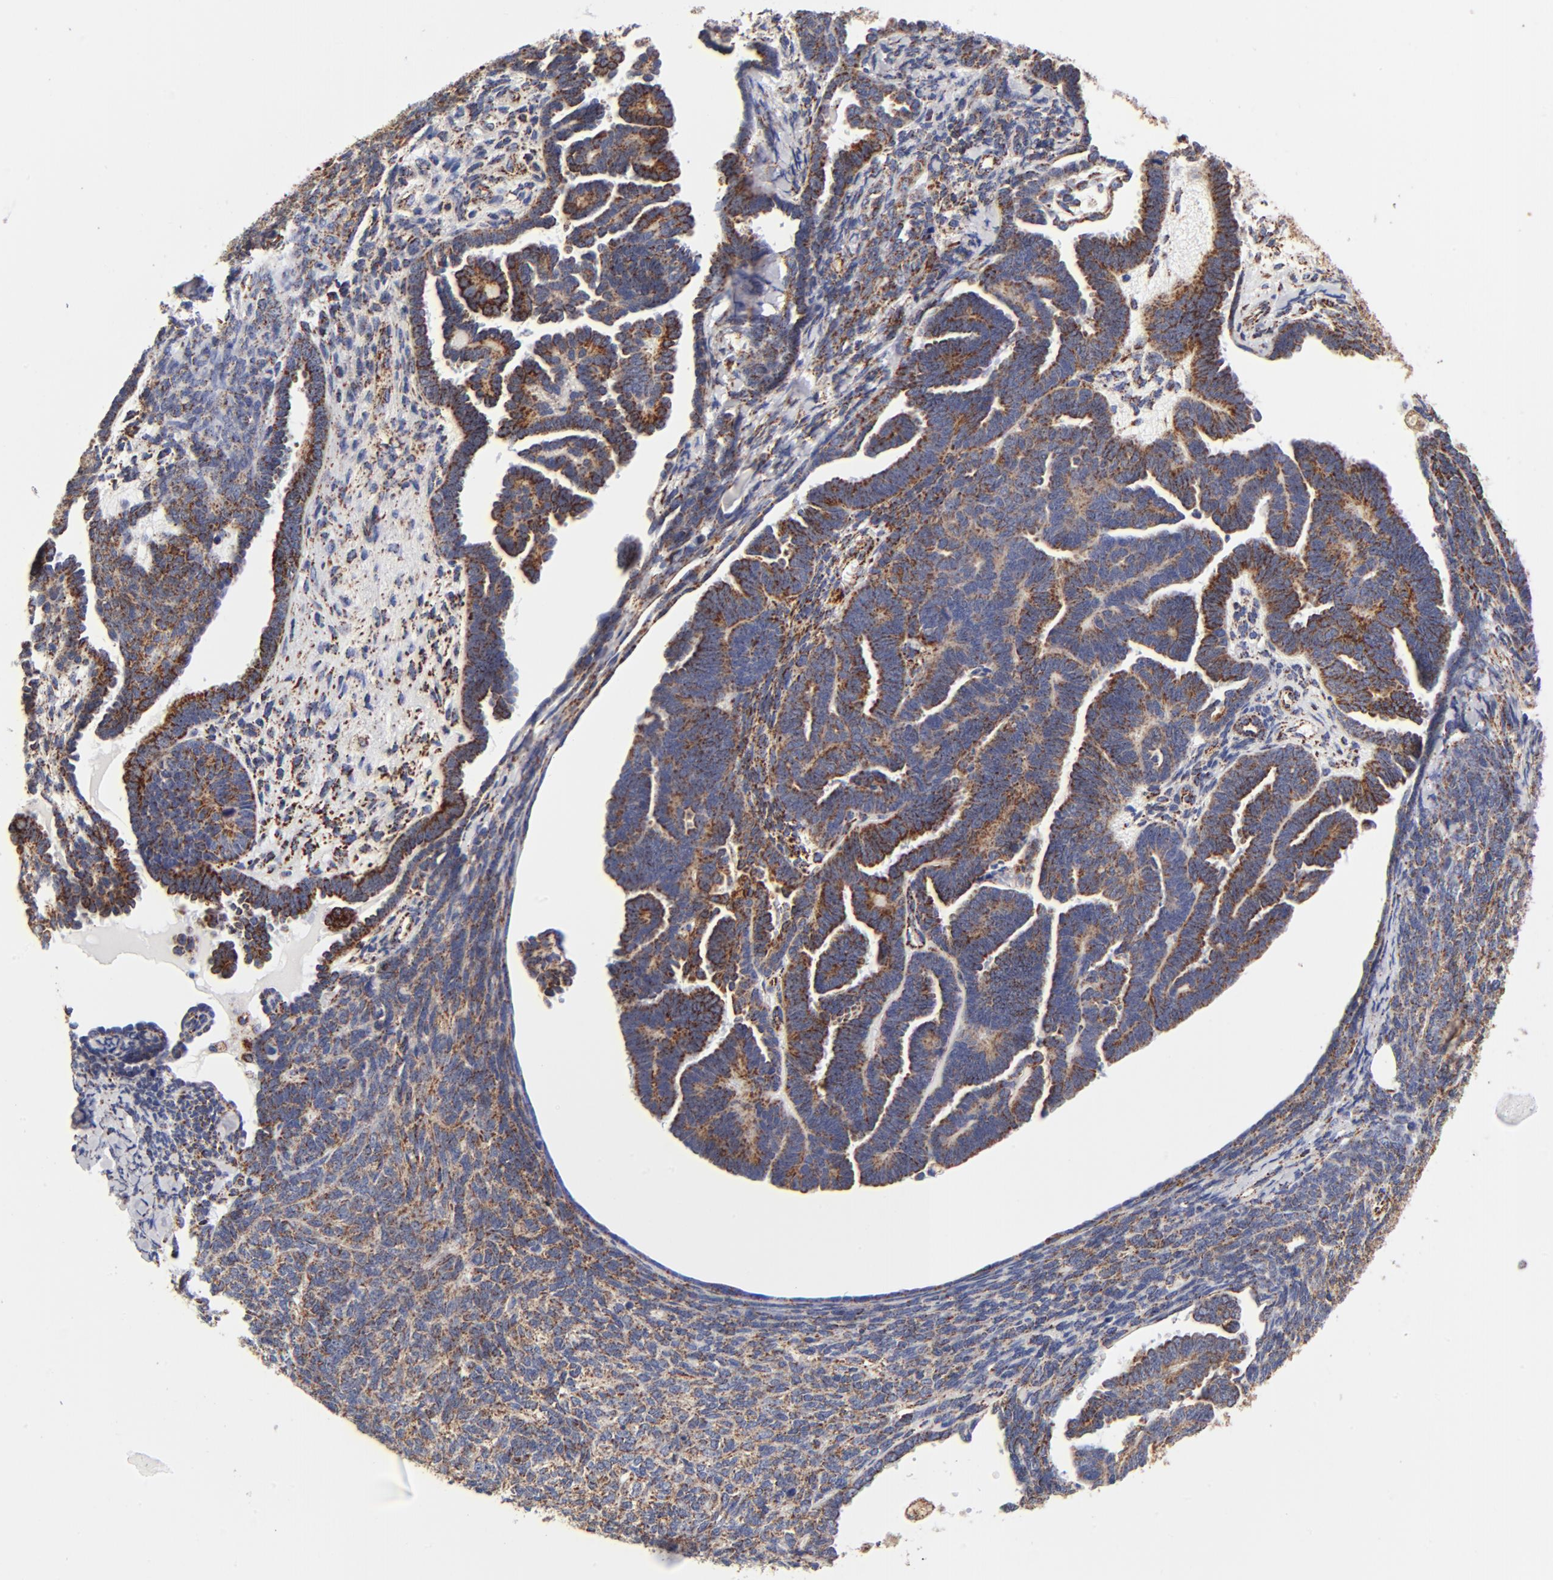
{"staining": {"intensity": "strong", "quantity": ">75%", "location": "cytoplasmic/membranous"}, "tissue": "endometrial cancer", "cell_type": "Tumor cells", "image_type": "cancer", "snomed": [{"axis": "morphology", "description": "Neoplasm, malignant, NOS"}, {"axis": "topography", "description": "Endometrium"}], "caption": "This micrograph reveals immunohistochemistry (IHC) staining of human endometrial cancer (neoplasm (malignant)), with high strong cytoplasmic/membranous staining in approximately >75% of tumor cells.", "gene": "ECHS1", "patient": {"sex": "female", "age": 74}}